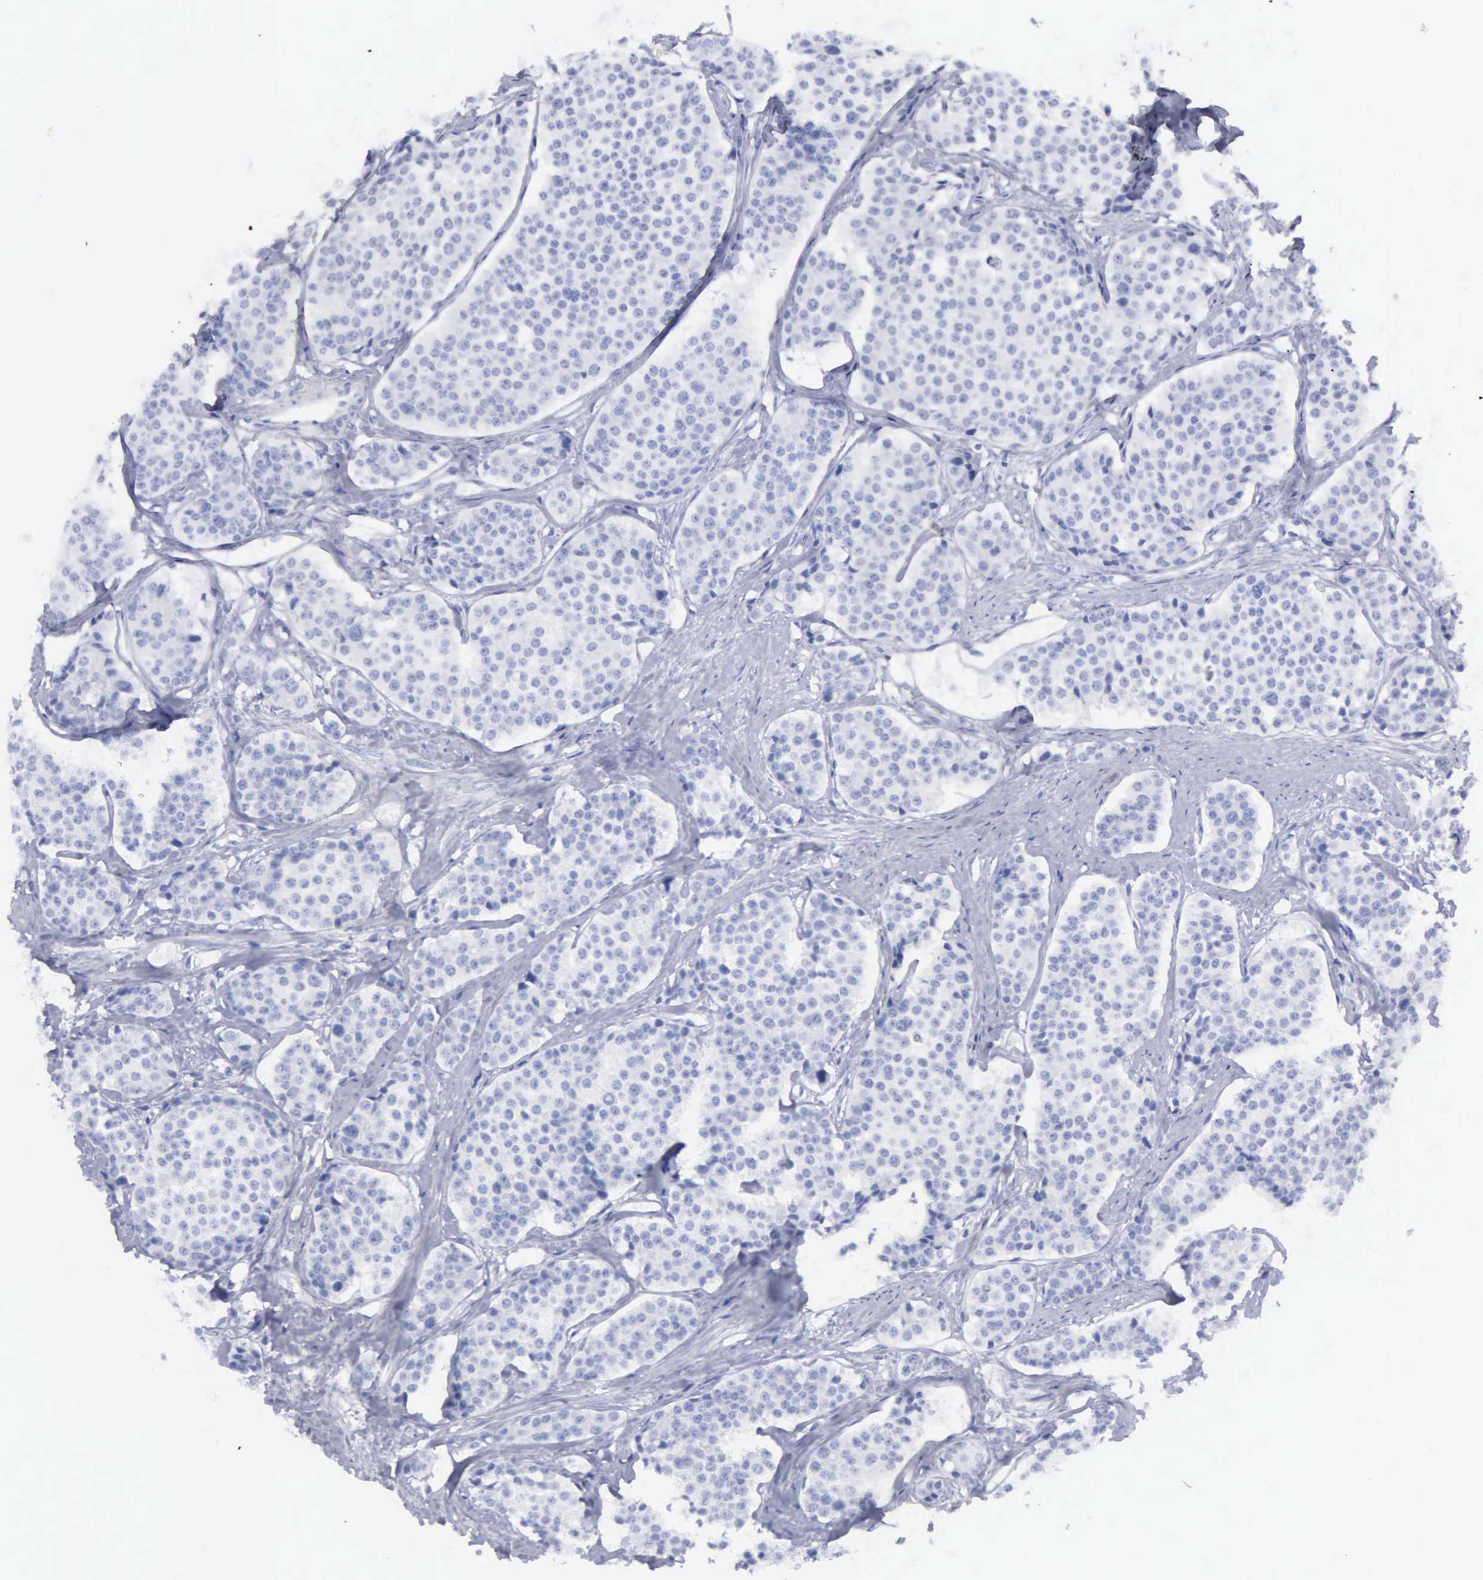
{"staining": {"intensity": "negative", "quantity": "none", "location": "none"}, "tissue": "carcinoid", "cell_type": "Tumor cells", "image_type": "cancer", "snomed": [{"axis": "morphology", "description": "Carcinoid, malignant, NOS"}, {"axis": "topography", "description": "Small intestine"}], "caption": "The histopathology image displays no significant staining in tumor cells of malignant carcinoid. (Immunohistochemistry, brightfield microscopy, high magnification).", "gene": "CYP19A1", "patient": {"sex": "male", "age": 60}}